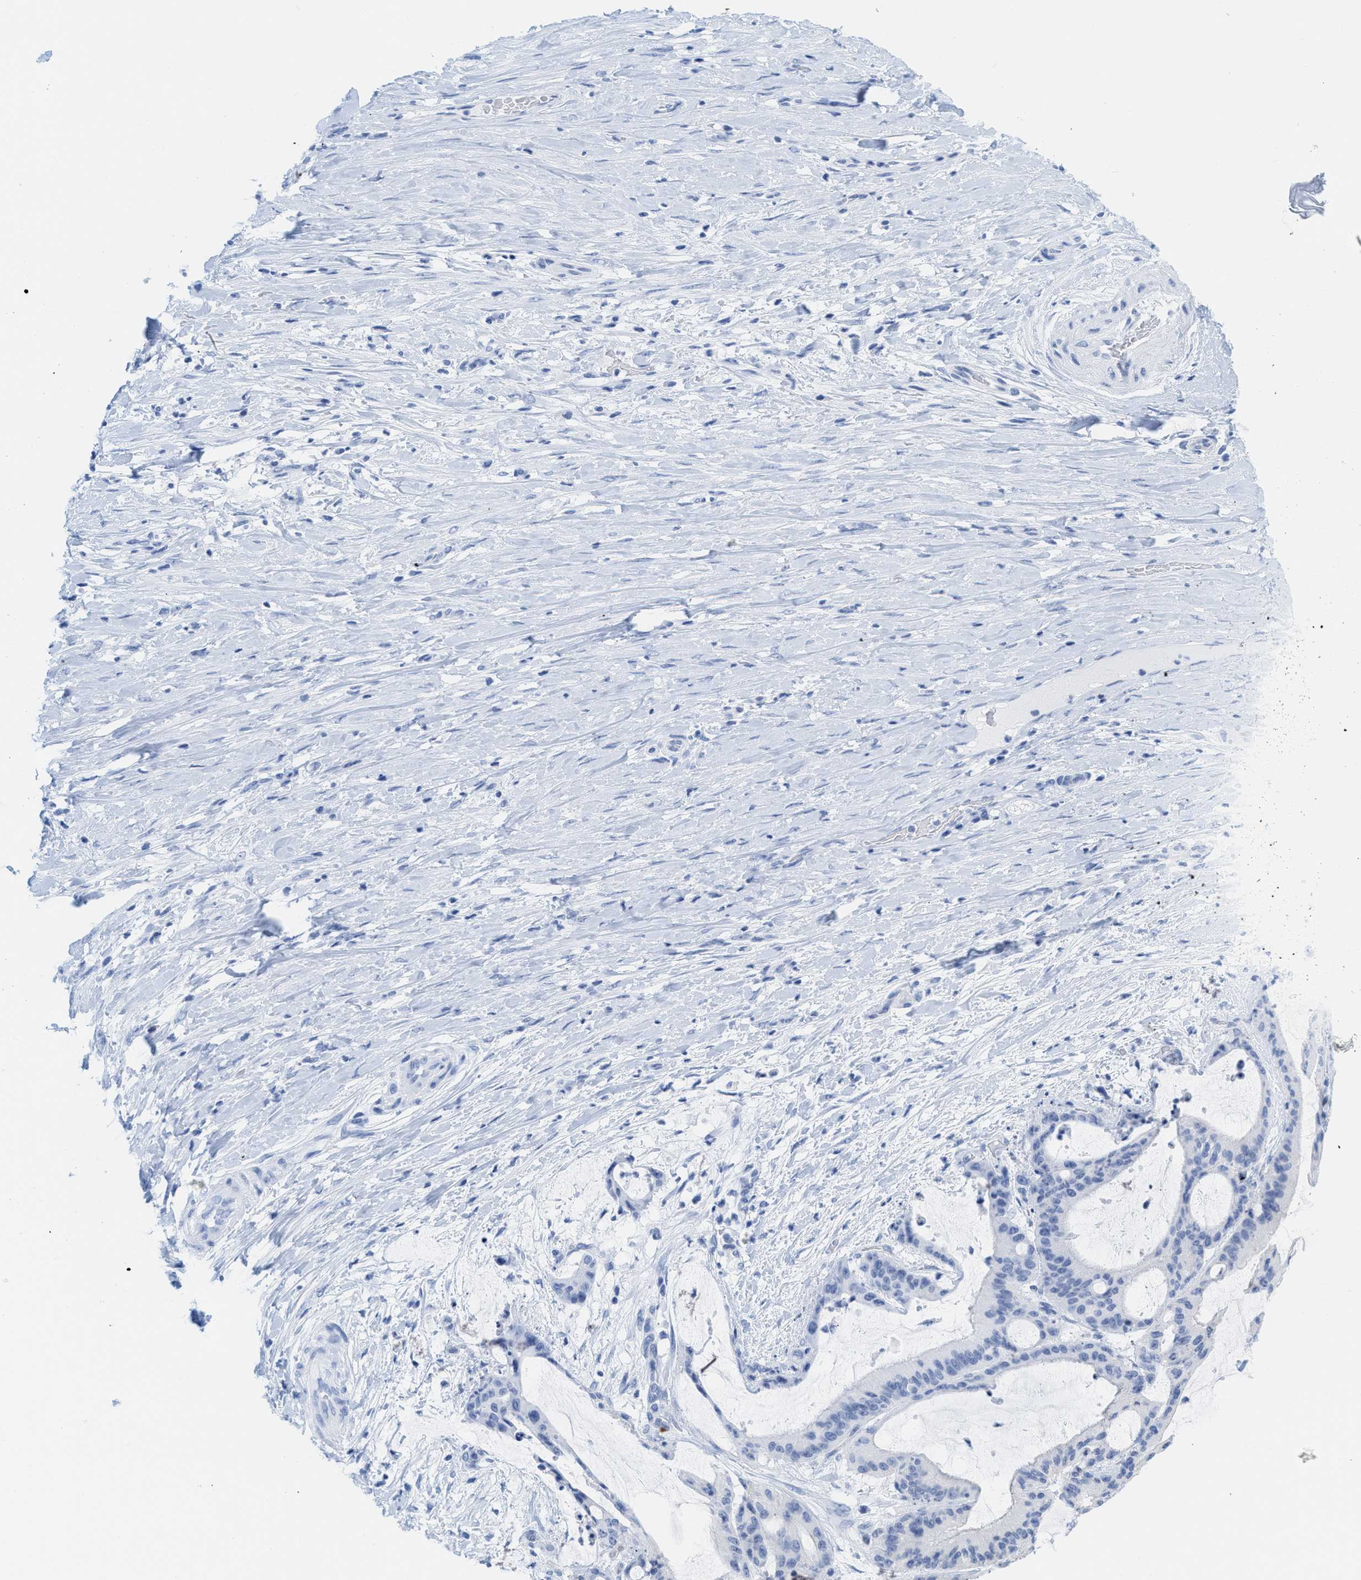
{"staining": {"intensity": "negative", "quantity": "none", "location": "none"}, "tissue": "liver cancer", "cell_type": "Tumor cells", "image_type": "cancer", "snomed": [{"axis": "morphology", "description": "Cholangiocarcinoma"}, {"axis": "topography", "description": "Liver"}], "caption": "Tumor cells show no significant protein staining in liver cancer (cholangiocarcinoma). (Stains: DAB immunohistochemistry (IHC) with hematoxylin counter stain, Microscopy: brightfield microscopy at high magnification).", "gene": "LDAF1", "patient": {"sex": "female", "age": 73}}